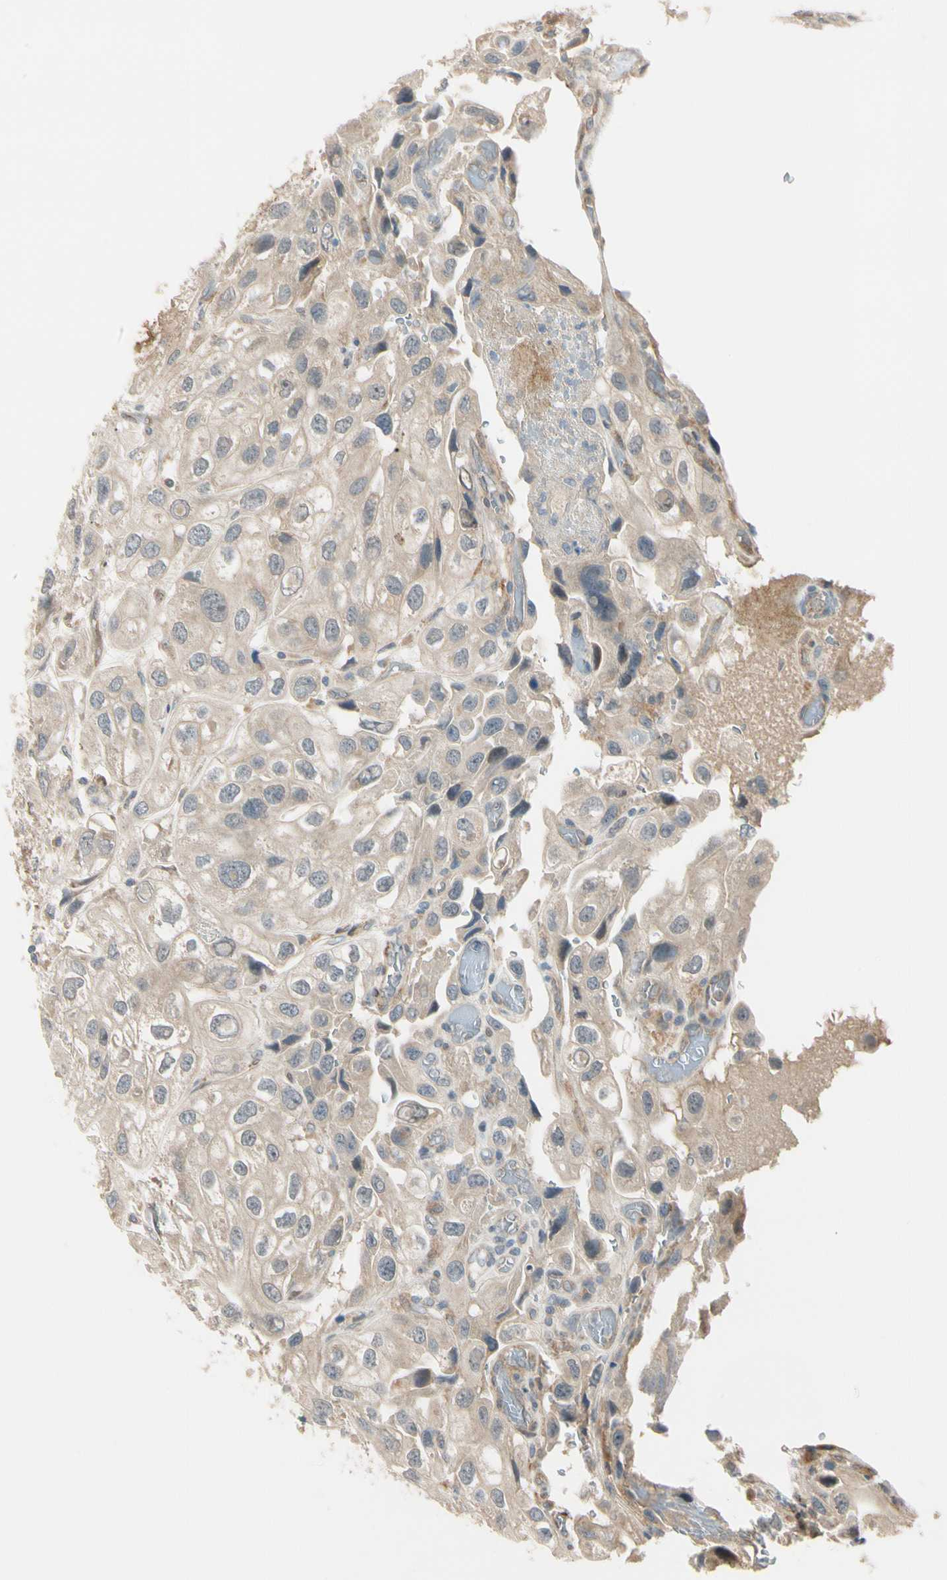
{"staining": {"intensity": "weak", "quantity": ">75%", "location": "cytoplasmic/membranous"}, "tissue": "urothelial cancer", "cell_type": "Tumor cells", "image_type": "cancer", "snomed": [{"axis": "morphology", "description": "Urothelial carcinoma, High grade"}, {"axis": "topography", "description": "Urinary bladder"}], "caption": "Urothelial cancer stained with a brown dye displays weak cytoplasmic/membranous positive staining in about >75% of tumor cells.", "gene": "F2R", "patient": {"sex": "female", "age": 64}}